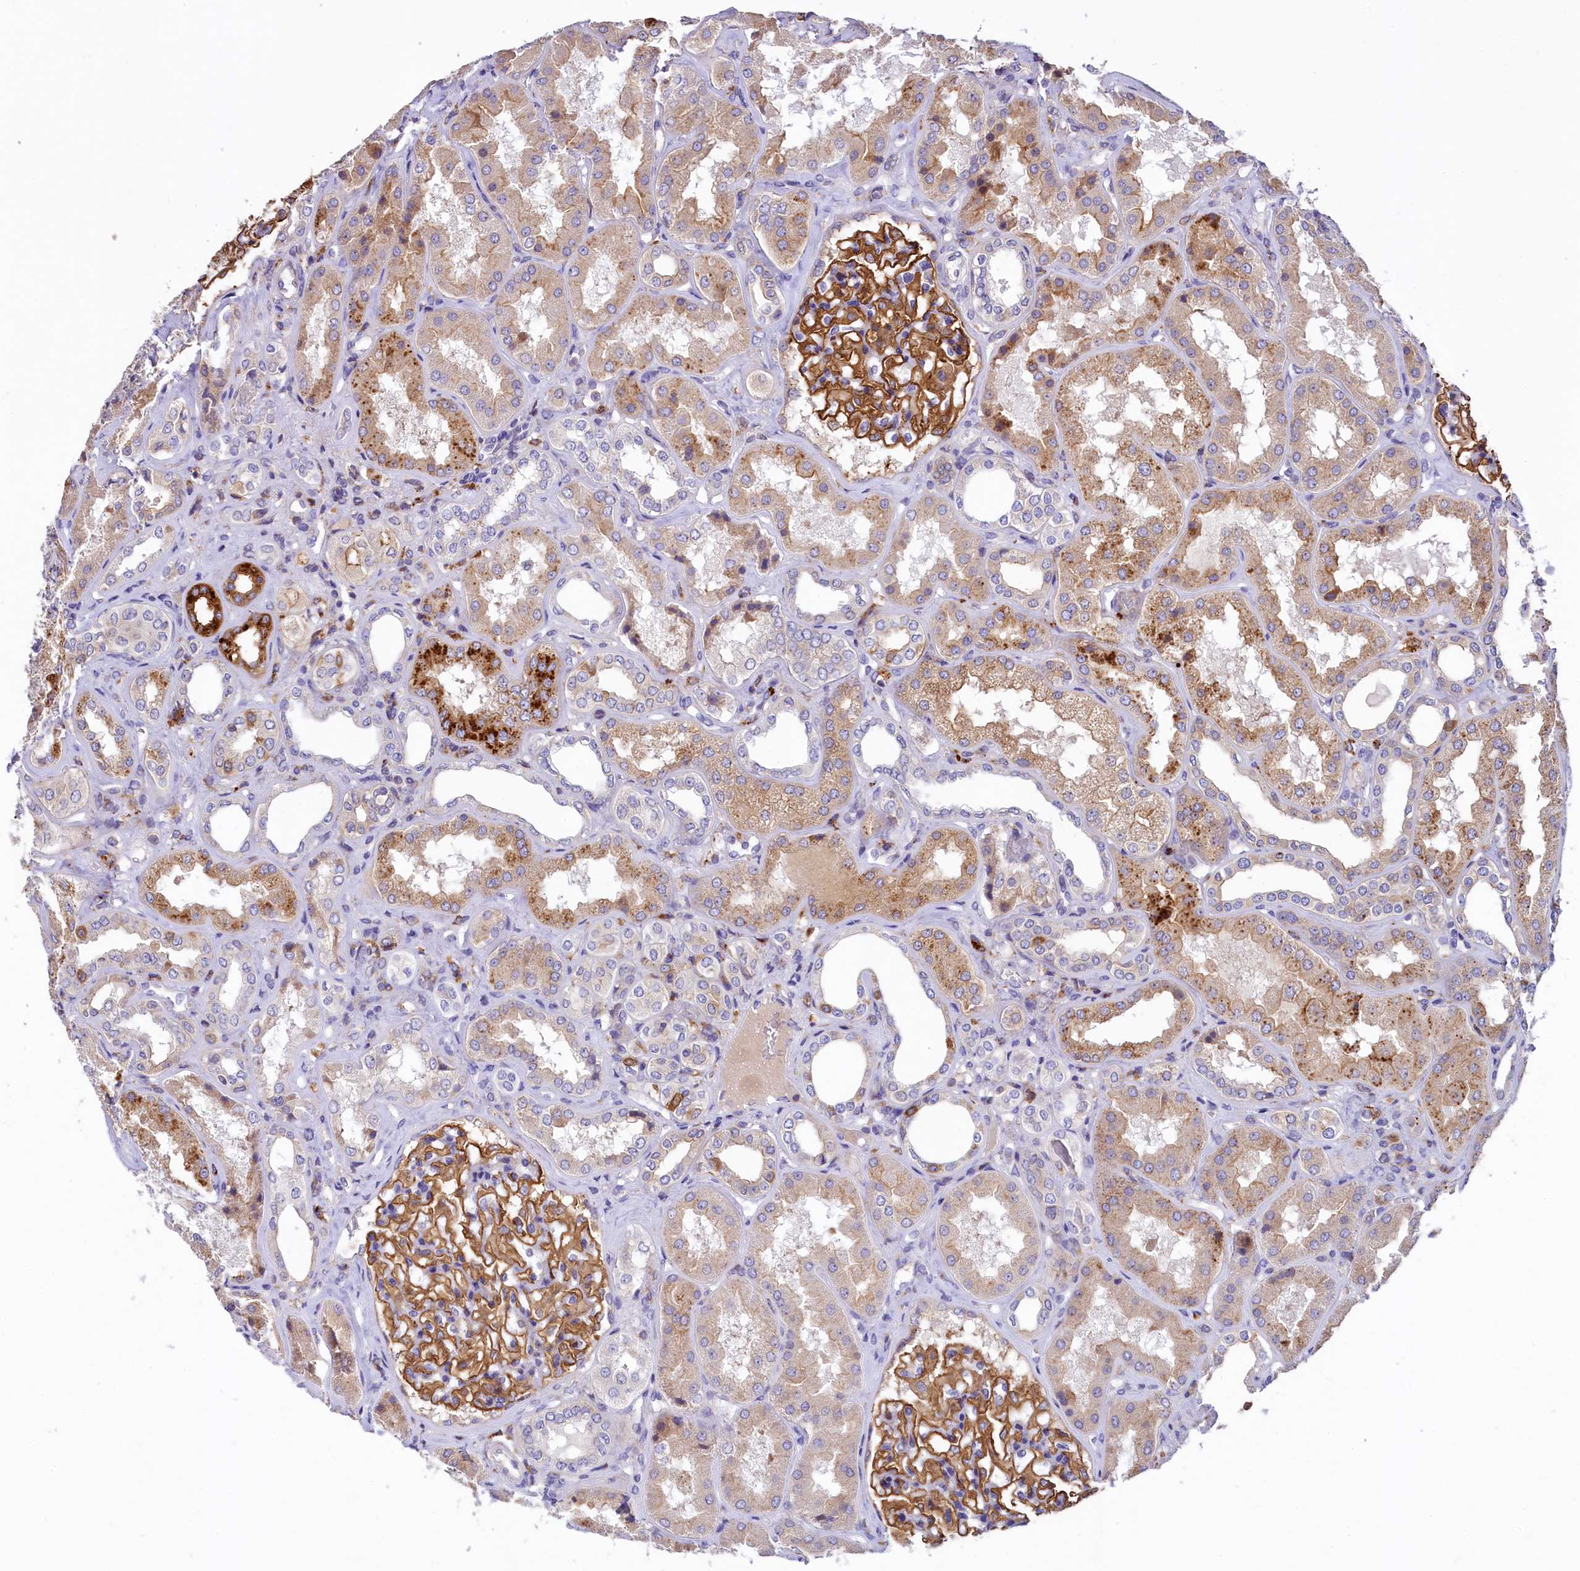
{"staining": {"intensity": "strong", "quantity": ">75%", "location": "cytoplasmic/membranous"}, "tissue": "kidney", "cell_type": "Cells in glomeruli", "image_type": "normal", "snomed": [{"axis": "morphology", "description": "Normal tissue, NOS"}, {"axis": "topography", "description": "Kidney"}], "caption": "DAB (3,3'-diaminobenzidine) immunohistochemical staining of unremarkable human kidney demonstrates strong cytoplasmic/membranous protein staining in about >75% of cells in glomeruli. (IHC, brightfield microscopy, high magnification).", "gene": "HPS6", "patient": {"sex": "female", "age": 56}}